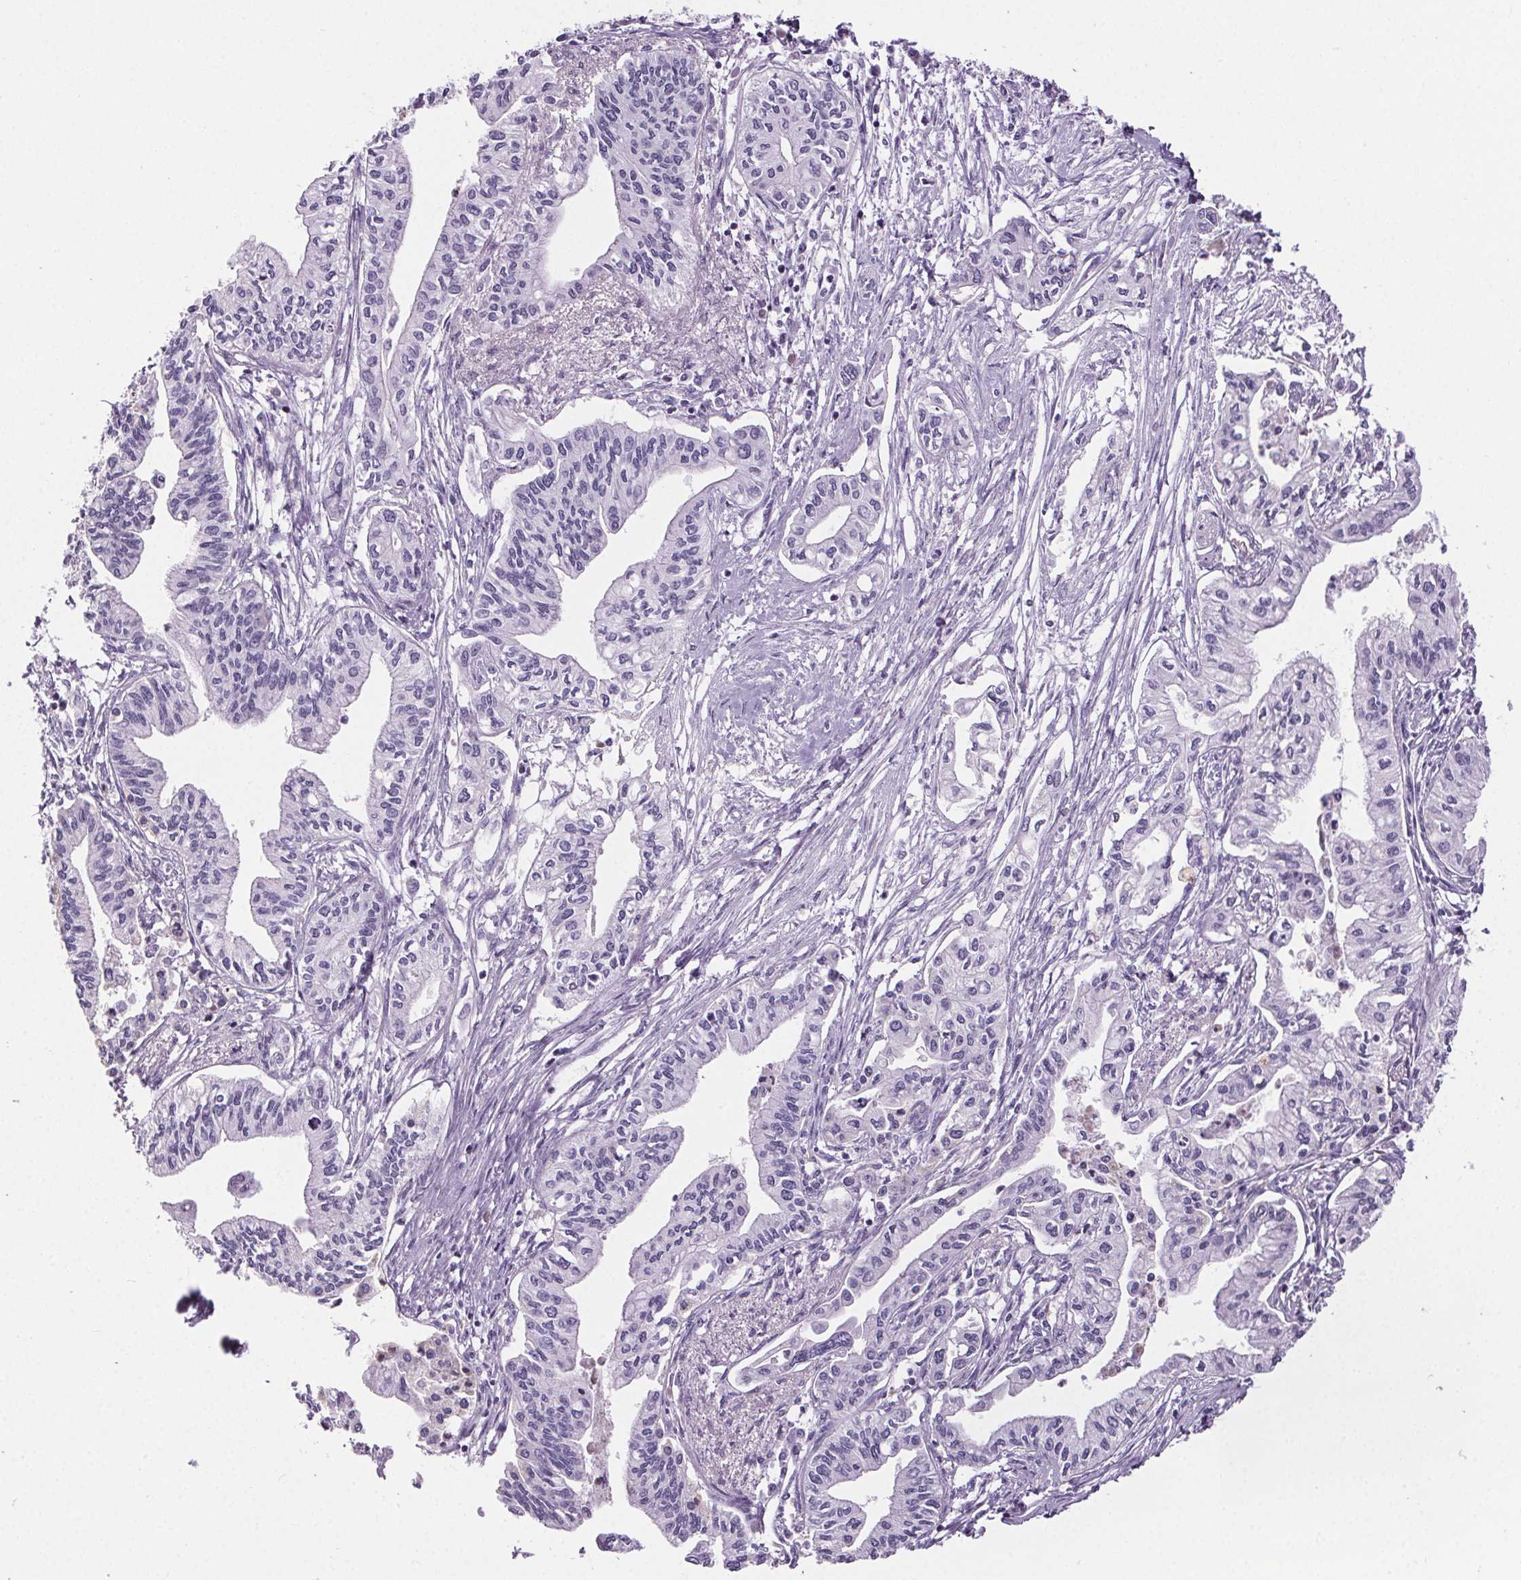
{"staining": {"intensity": "negative", "quantity": "none", "location": "none"}, "tissue": "pancreatic cancer", "cell_type": "Tumor cells", "image_type": "cancer", "snomed": [{"axis": "morphology", "description": "Adenocarcinoma, NOS"}, {"axis": "topography", "description": "Pancreas"}], "caption": "Adenocarcinoma (pancreatic) stained for a protein using IHC shows no positivity tumor cells.", "gene": "CD5L", "patient": {"sex": "male", "age": 60}}